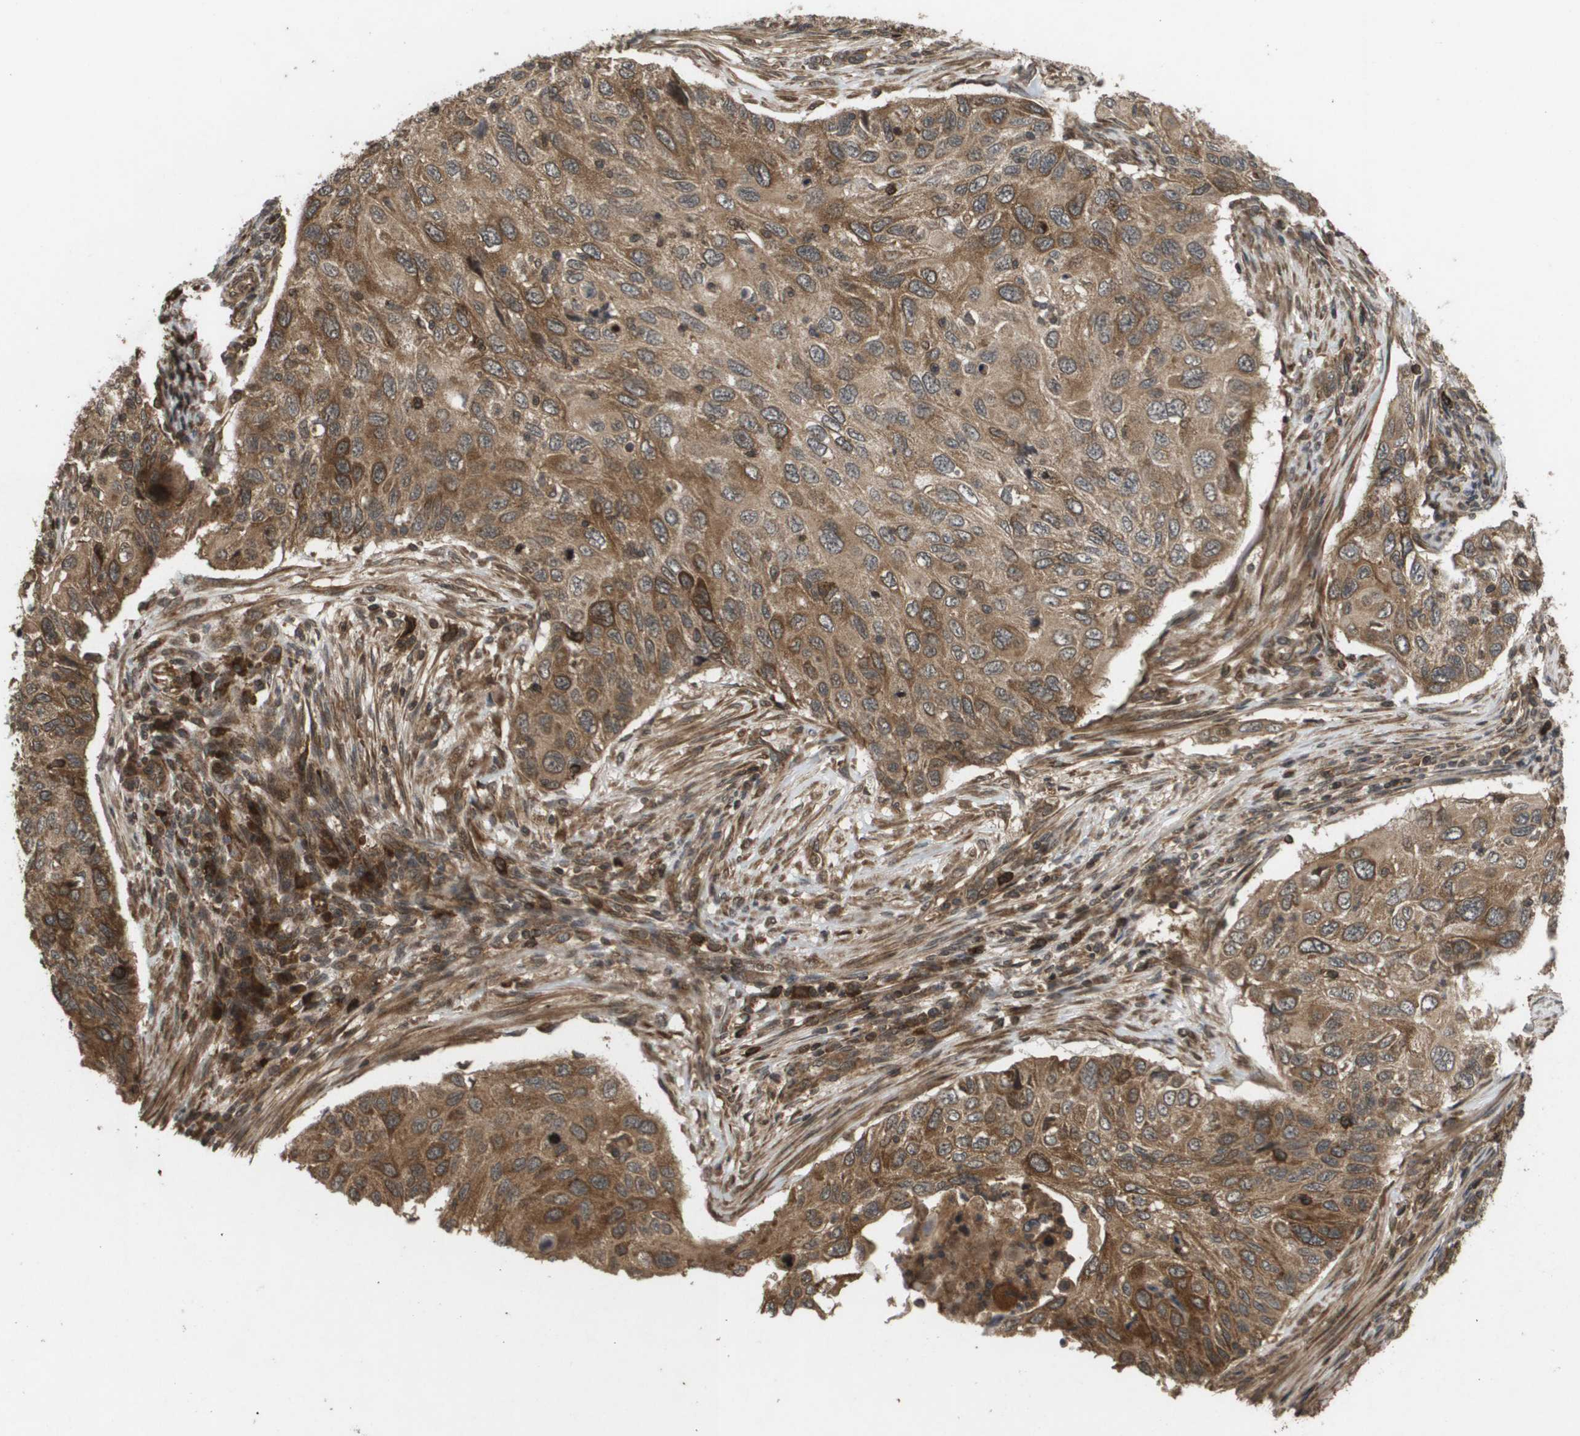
{"staining": {"intensity": "moderate", "quantity": ">75%", "location": "cytoplasmic/membranous"}, "tissue": "cervical cancer", "cell_type": "Tumor cells", "image_type": "cancer", "snomed": [{"axis": "morphology", "description": "Squamous cell carcinoma, NOS"}, {"axis": "topography", "description": "Cervix"}], "caption": "The image demonstrates staining of cervical cancer, revealing moderate cytoplasmic/membranous protein staining (brown color) within tumor cells.", "gene": "KIF11", "patient": {"sex": "female", "age": 70}}